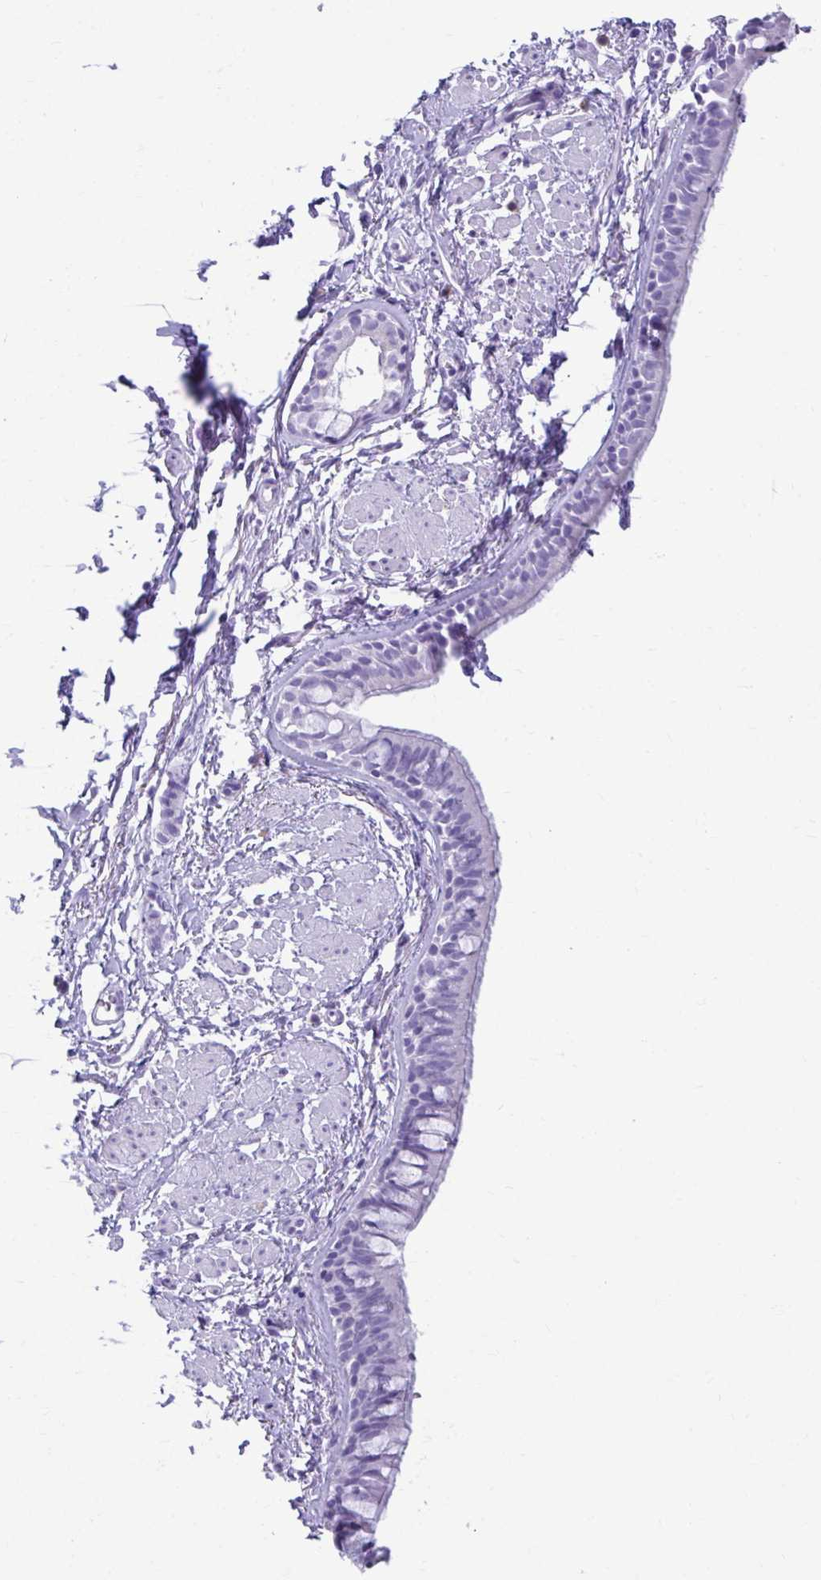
{"staining": {"intensity": "negative", "quantity": "none", "location": "none"}, "tissue": "bronchus", "cell_type": "Respiratory epithelial cells", "image_type": "normal", "snomed": [{"axis": "morphology", "description": "Normal tissue, NOS"}, {"axis": "topography", "description": "Lymph node"}, {"axis": "topography", "description": "Cartilage tissue"}, {"axis": "topography", "description": "Bronchus"}], "caption": "This histopathology image is of benign bronchus stained with IHC to label a protein in brown with the nuclei are counter-stained blue. There is no expression in respiratory epithelial cells.", "gene": "ATP4B", "patient": {"sex": "female", "age": 70}}